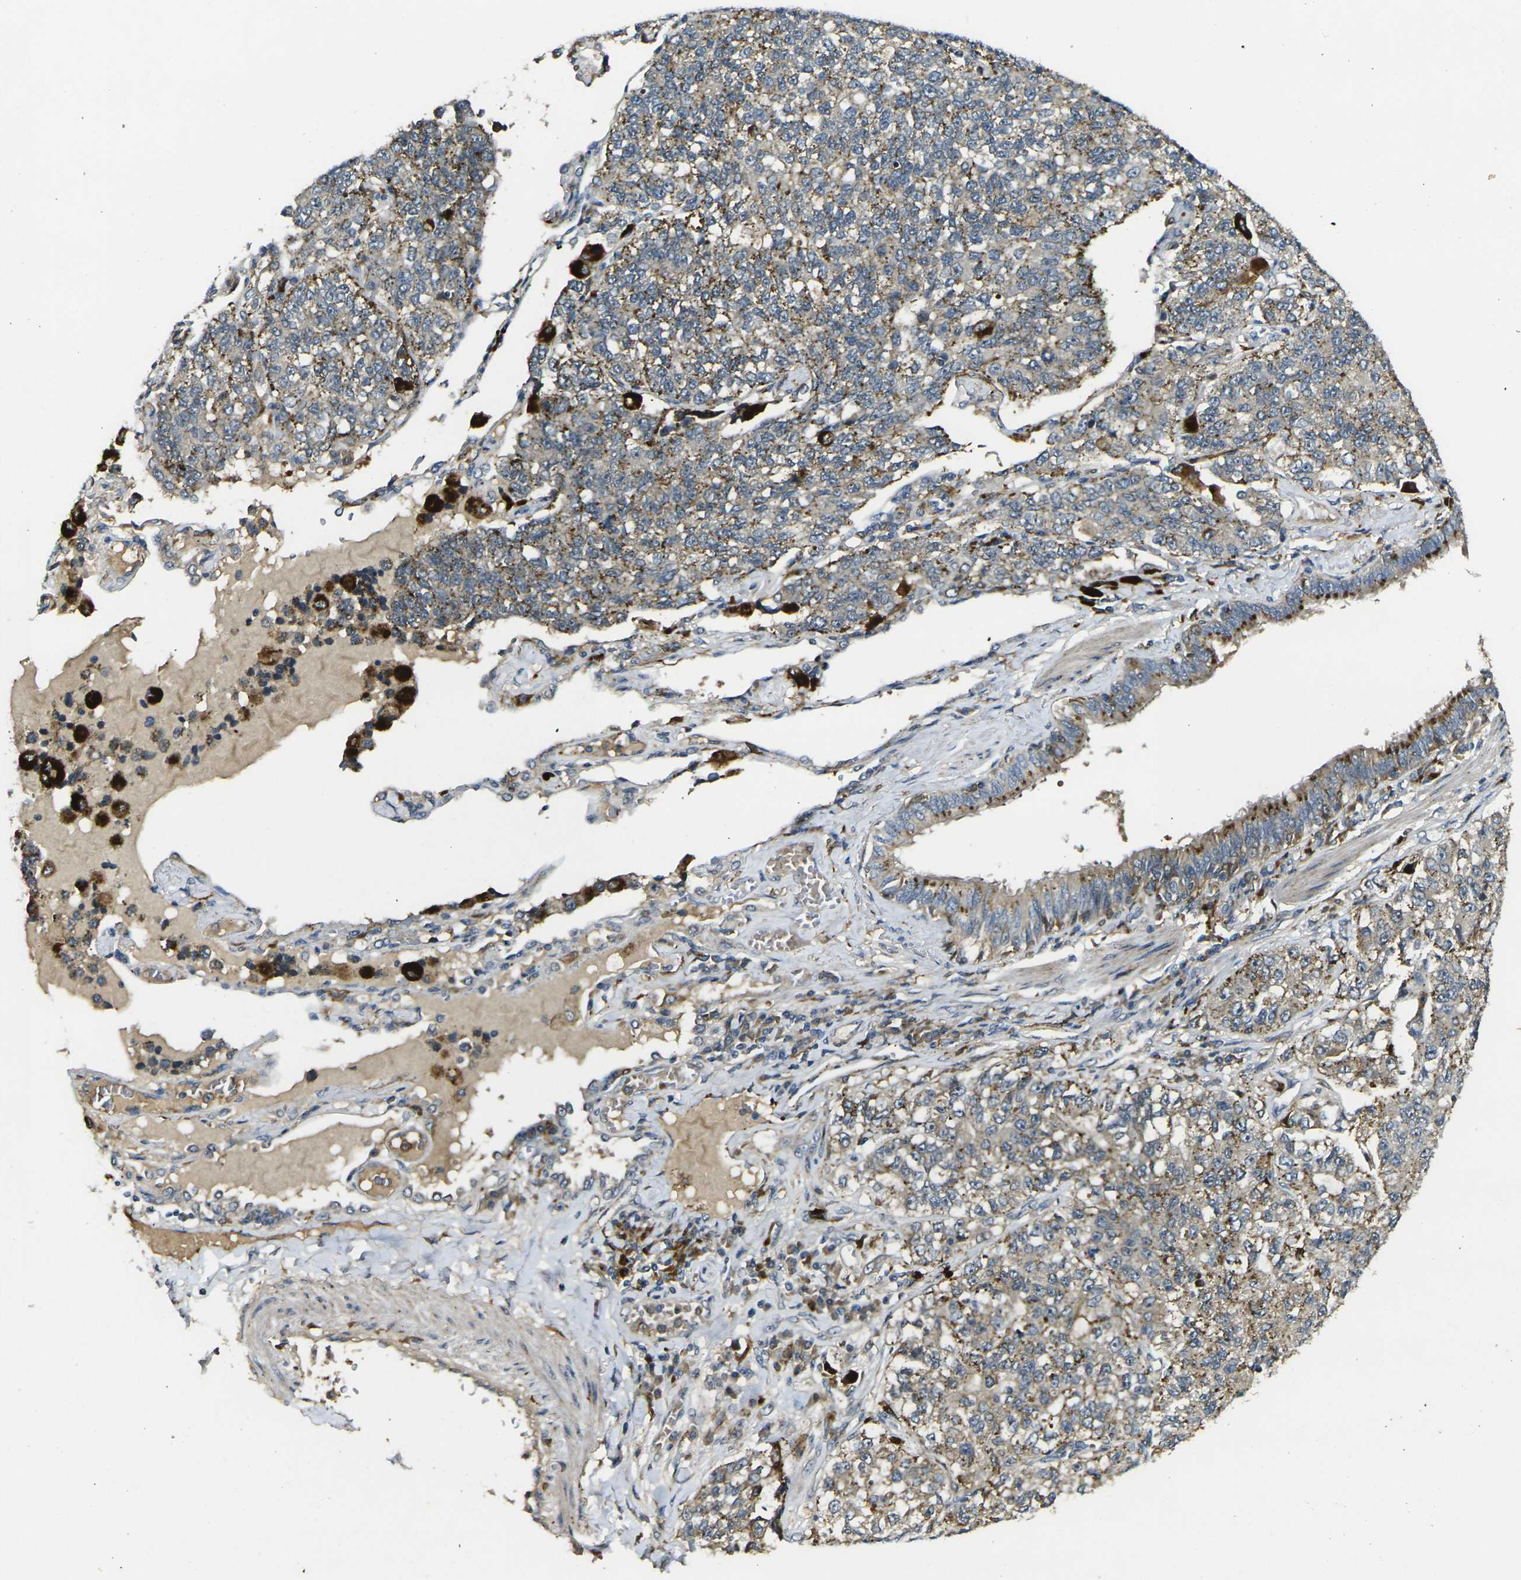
{"staining": {"intensity": "weak", "quantity": ">75%", "location": "cytoplasmic/membranous"}, "tissue": "lung cancer", "cell_type": "Tumor cells", "image_type": "cancer", "snomed": [{"axis": "morphology", "description": "Adenocarcinoma, NOS"}, {"axis": "topography", "description": "Lung"}], "caption": "Protein expression analysis of human lung cancer reveals weak cytoplasmic/membranous positivity in about >75% of tumor cells.", "gene": "PIGL", "patient": {"sex": "male", "age": 49}}